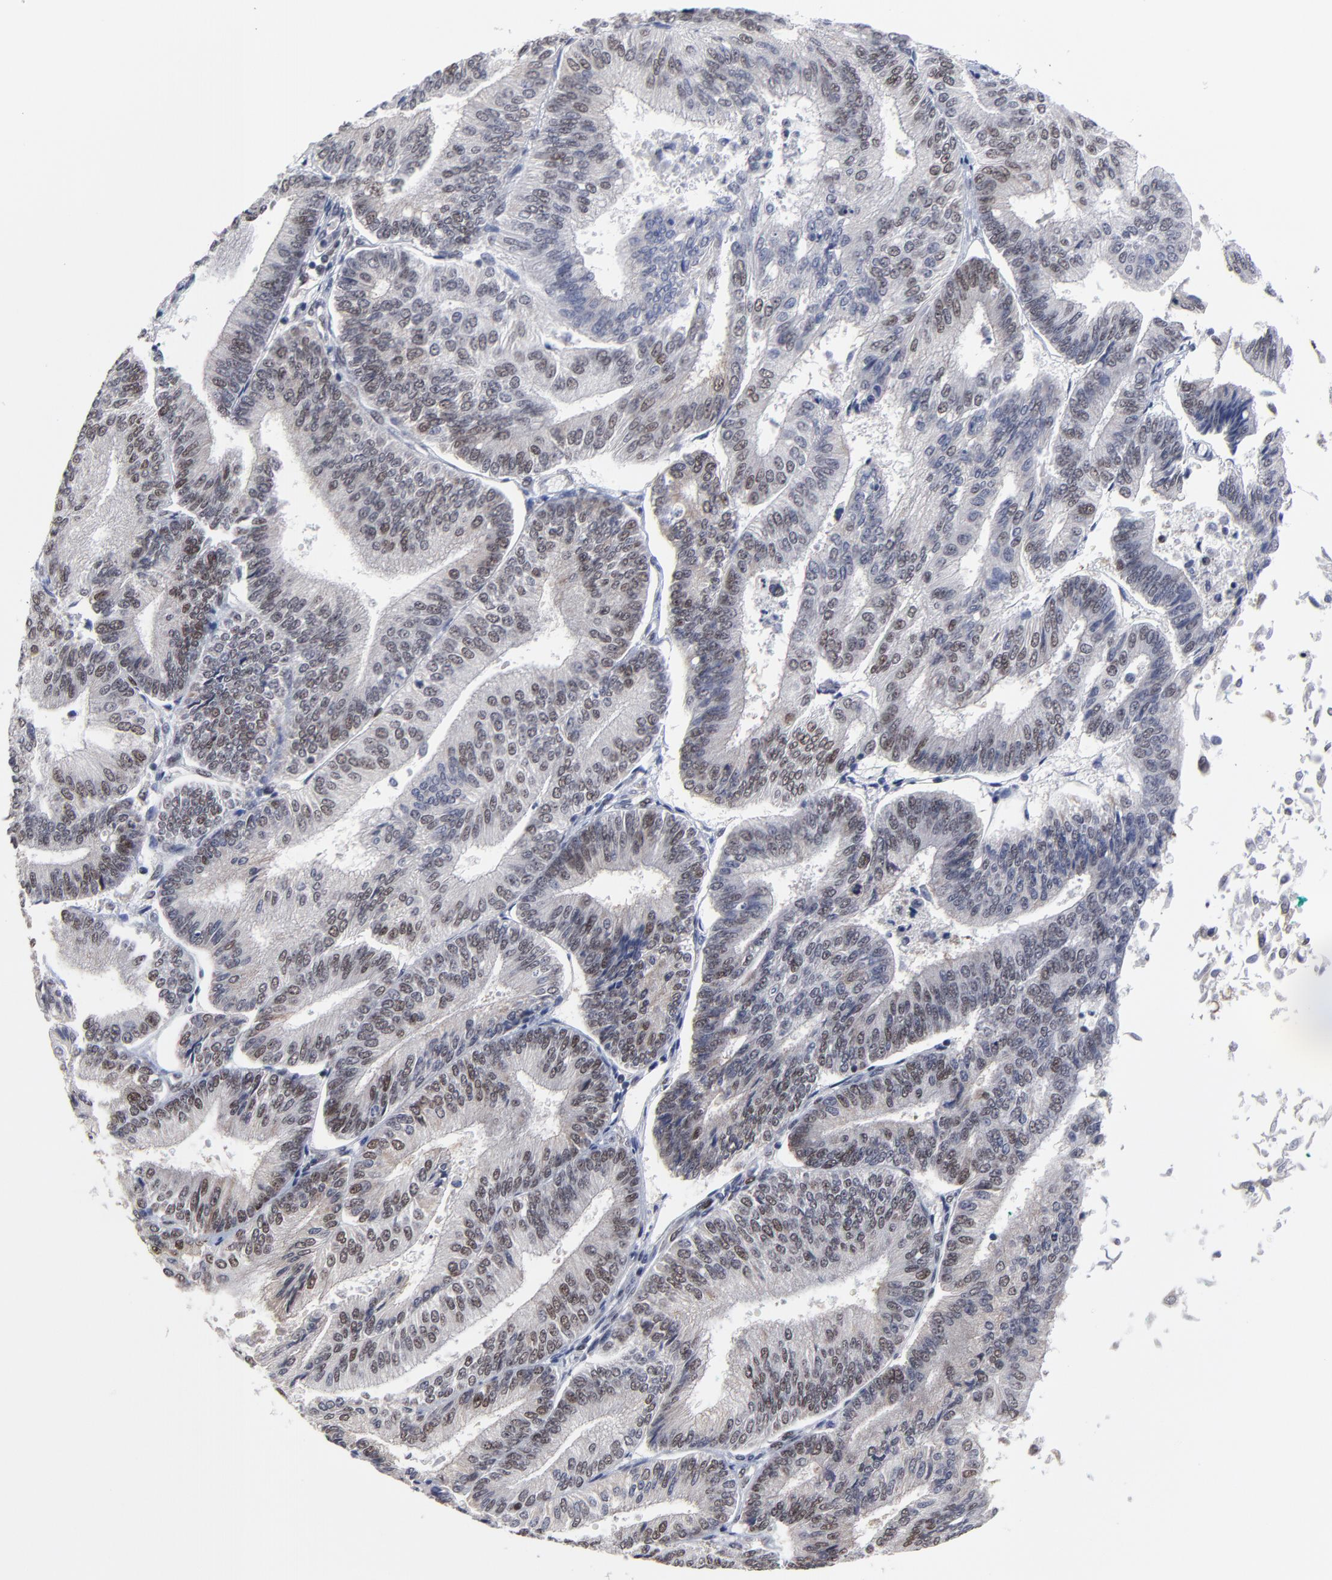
{"staining": {"intensity": "weak", "quantity": "<25%", "location": "nuclear"}, "tissue": "endometrial cancer", "cell_type": "Tumor cells", "image_type": "cancer", "snomed": [{"axis": "morphology", "description": "Adenocarcinoma, NOS"}, {"axis": "topography", "description": "Endometrium"}], "caption": "Immunohistochemistry (IHC) of human adenocarcinoma (endometrial) displays no expression in tumor cells. (DAB IHC with hematoxylin counter stain).", "gene": "OGFOD1", "patient": {"sex": "female", "age": 55}}